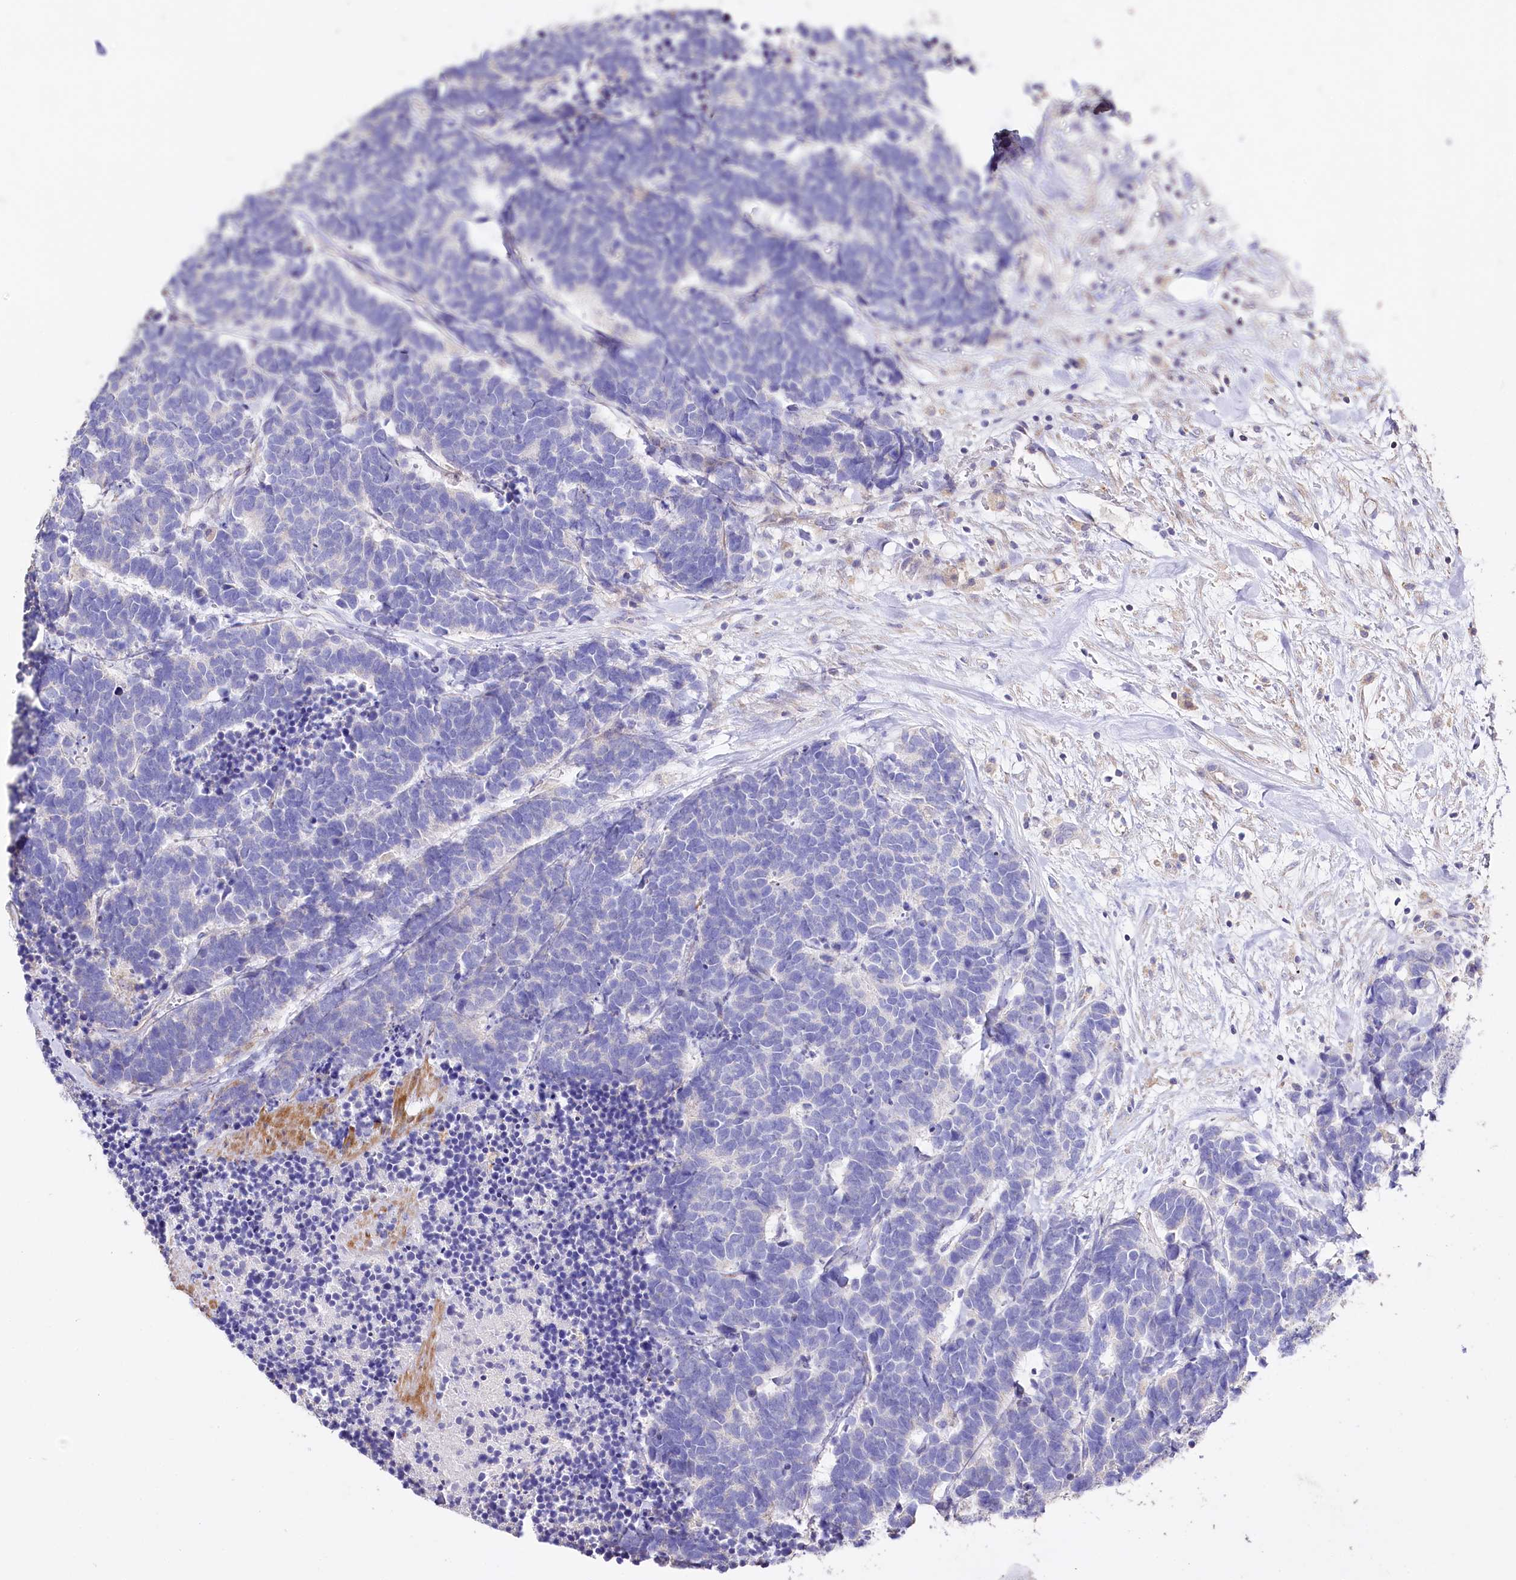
{"staining": {"intensity": "negative", "quantity": "none", "location": "none"}, "tissue": "carcinoid", "cell_type": "Tumor cells", "image_type": "cancer", "snomed": [{"axis": "morphology", "description": "Carcinoma, NOS"}, {"axis": "morphology", "description": "Carcinoid, malignant, NOS"}, {"axis": "topography", "description": "Urinary bladder"}], "caption": "Immunohistochemistry (IHC) of carcinoma reveals no positivity in tumor cells. The staining was performed using DAB to visualize the protein expression in brown, while the nuclei were stained in blue with hematoxylin (Magnification: 20x).", "gene": "PTER", "patient": {"sex": "male", "age": 57}}